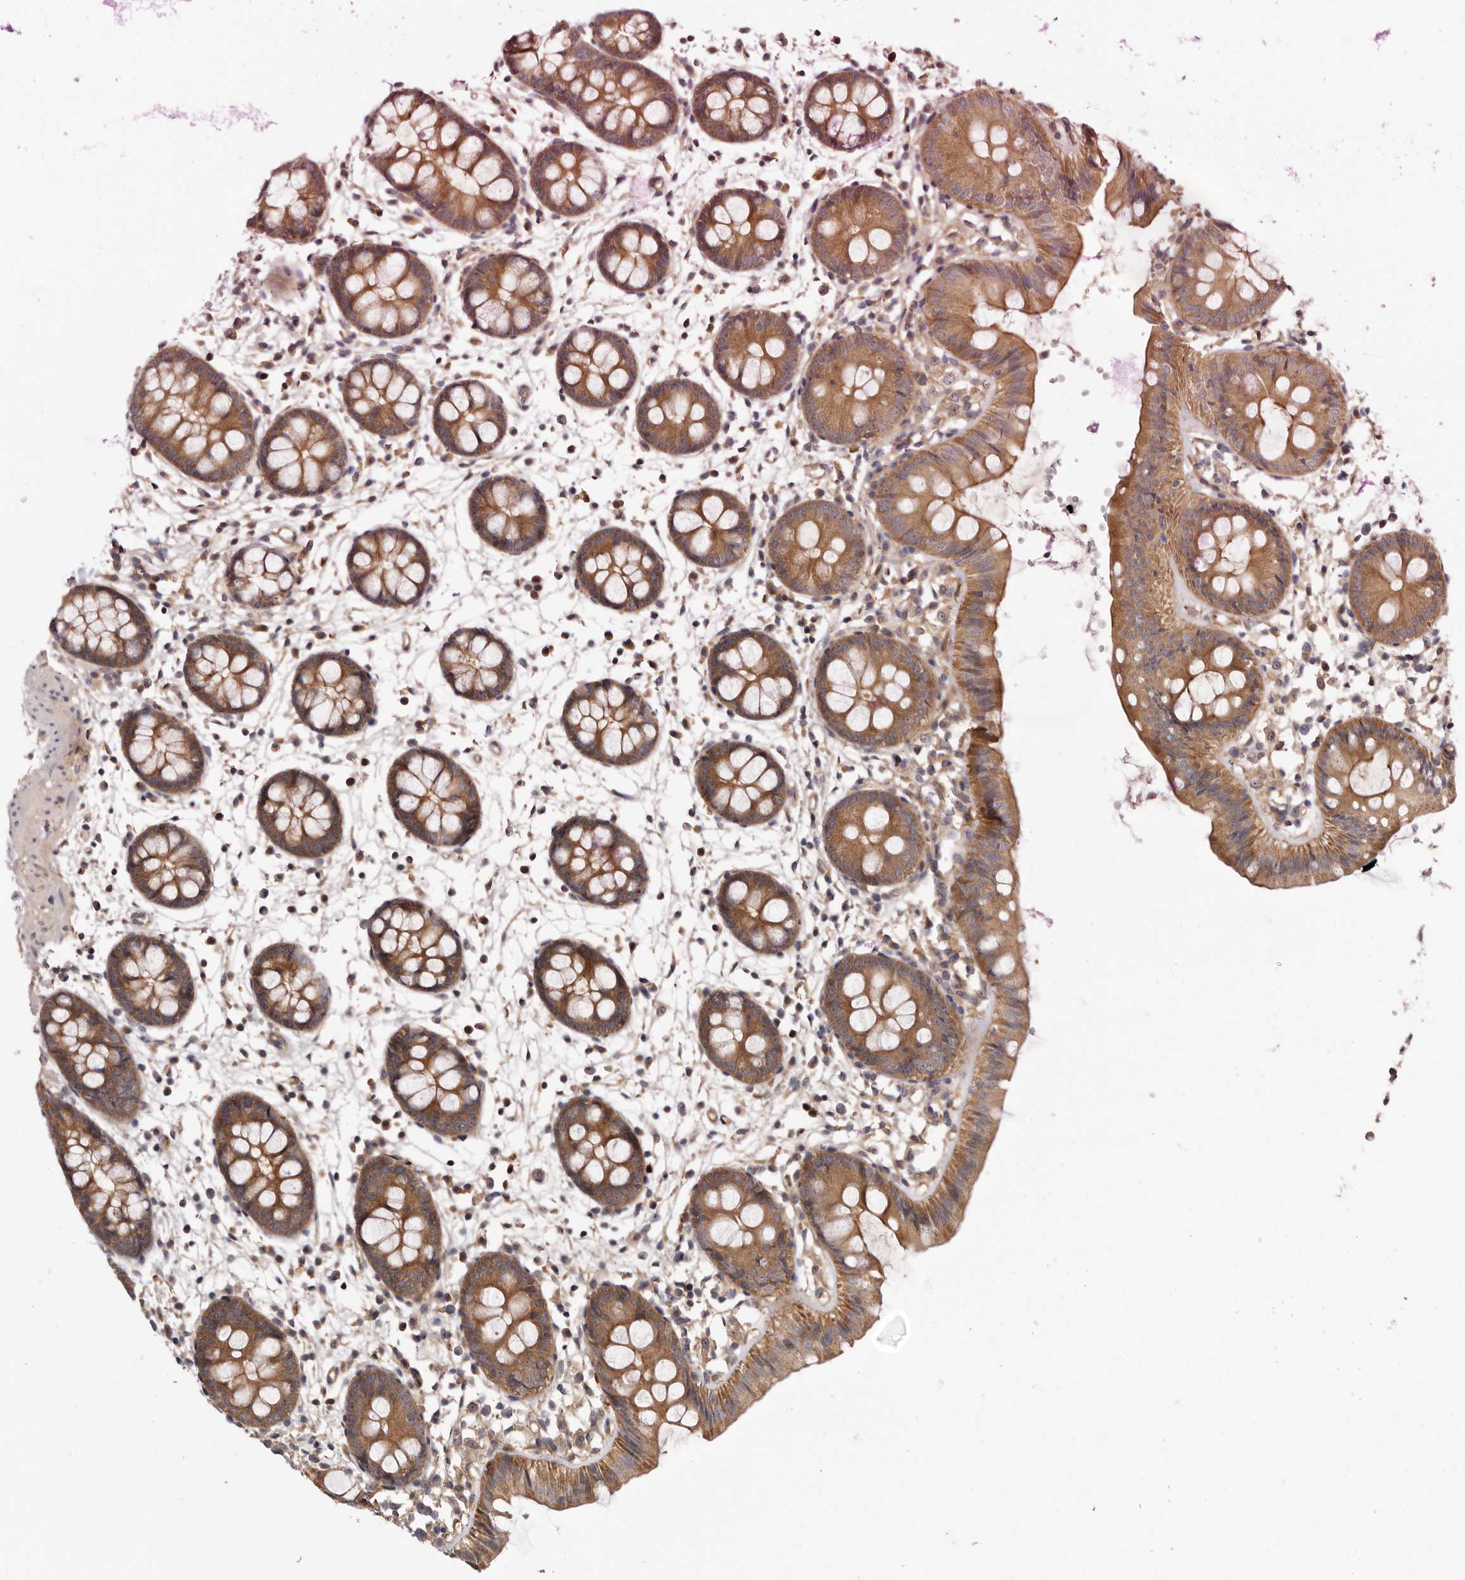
{"staining": {"intensity": "moderate", "quantity": ">75%", "location": "cytoplasmic/membranous"}, "tissue": "colon", "cell_type": "Endothelial cells", "image_type": "normal", "snomed": [{"axis": "morphology", "description": "Normal tissue, NOS"}, {"axis": "topography", "description": "Colon"}], "caption": "An image of human colon stained for a protein exhibits moderate cytoplasmic/membranous brown staining in endothelial cells. Ihc stains the protein in brown and the nuclei are stained blue.", "gene": "PANK4", "patient": {"sex": "male", "age": 56}}